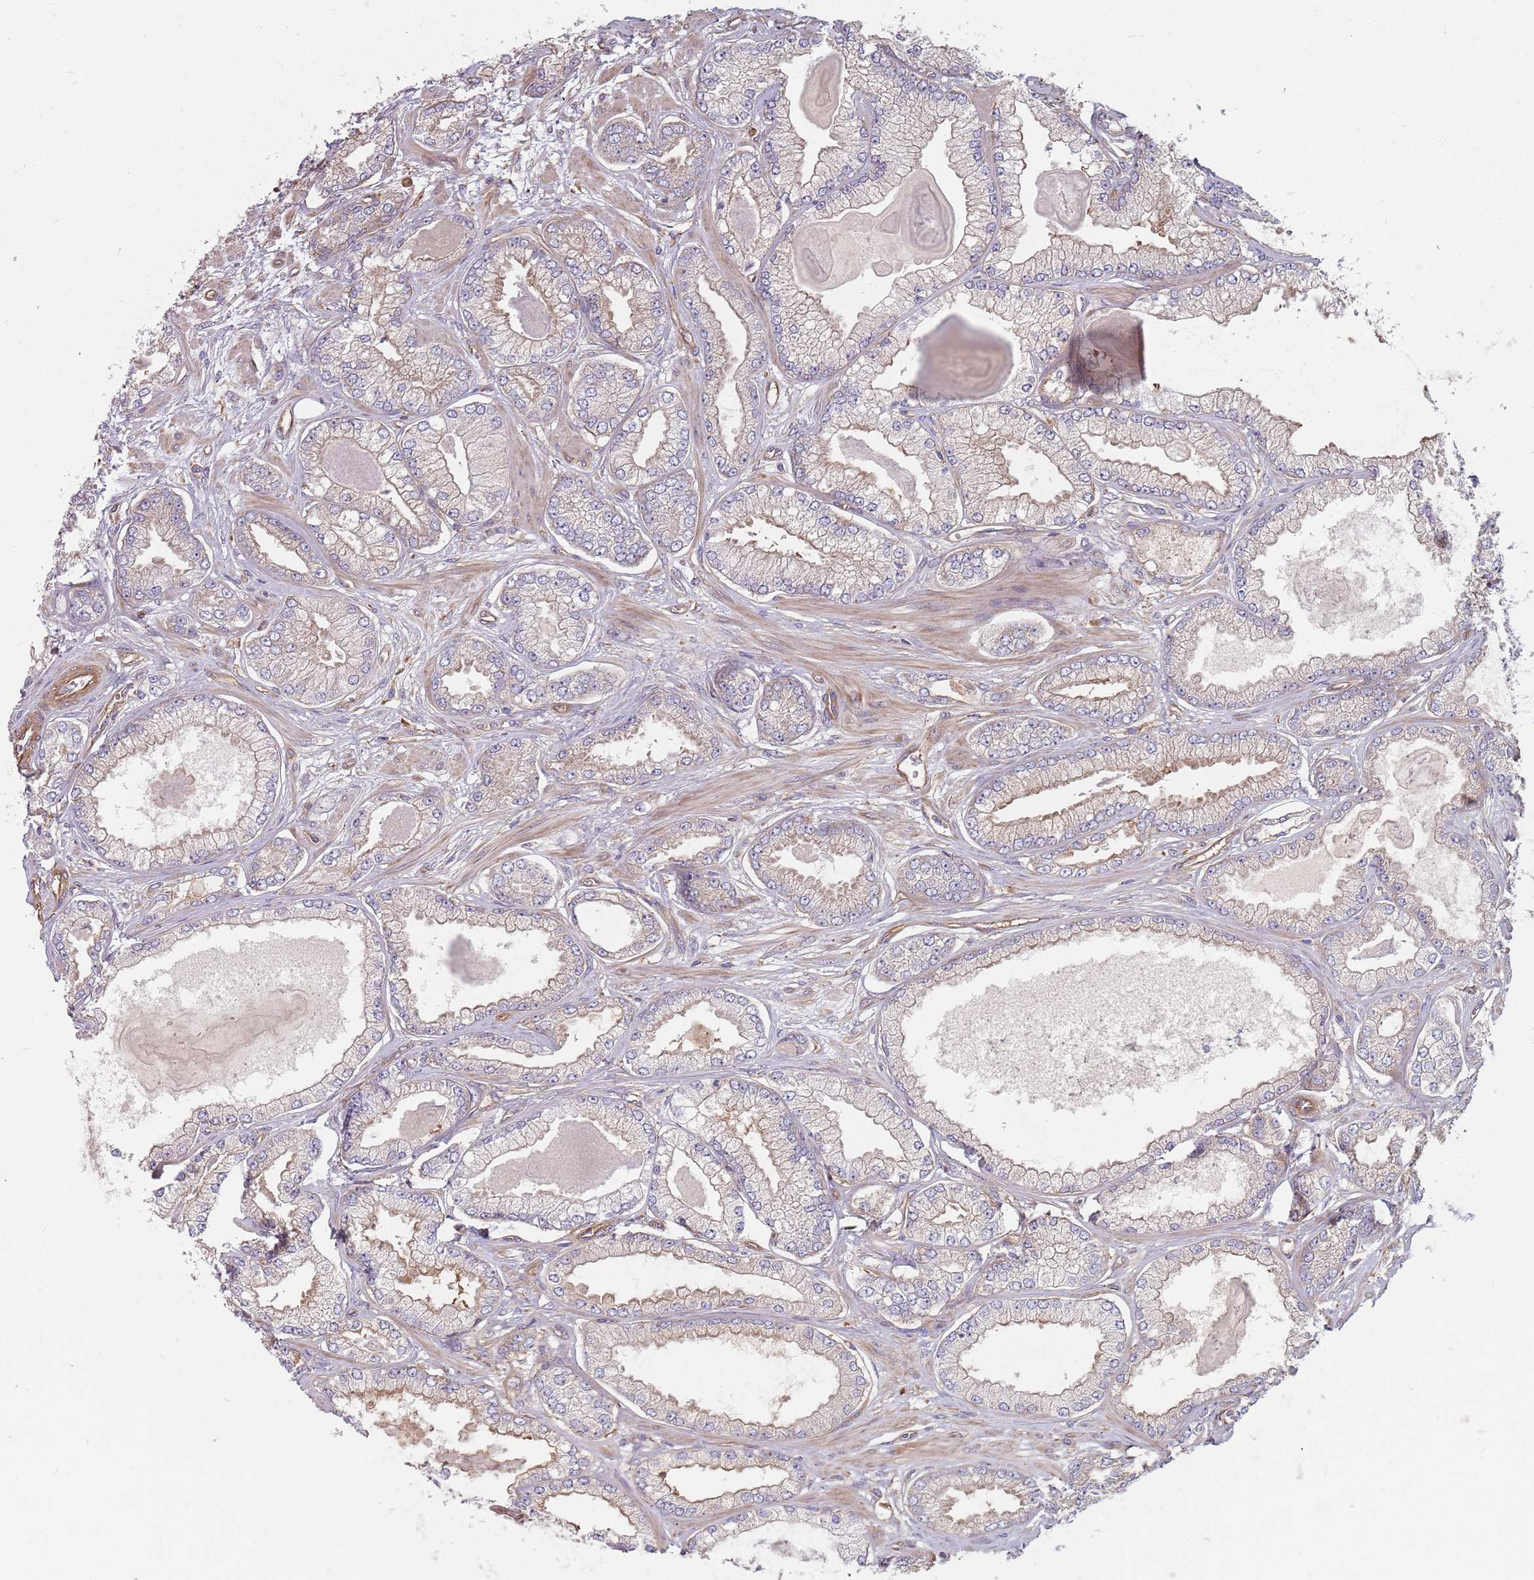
{"staining": {"intensity": "weak", "quantity": "25%-75%", "location": "cytoplasmic/membranous"}, "tissue": "prostate cancer", "cell_type": "Tumor cells", "image_type": "cancer", "snomed": [{"axis": "morphology", "description": "Adenocarcinoma, Low grade"}, {"axis": "topography", "description": "Prostate"}], "caption": "A high-resolution micrograph shows IHC staining of prostate cancer (adenocarcinoma (low-grade)), which demonstrates weak cytoplasmic/membranous expression in approximately 25%-75% of tumor cells.", "gene": "SPDL1", "patient": {"sex": "male", "age": 64}}